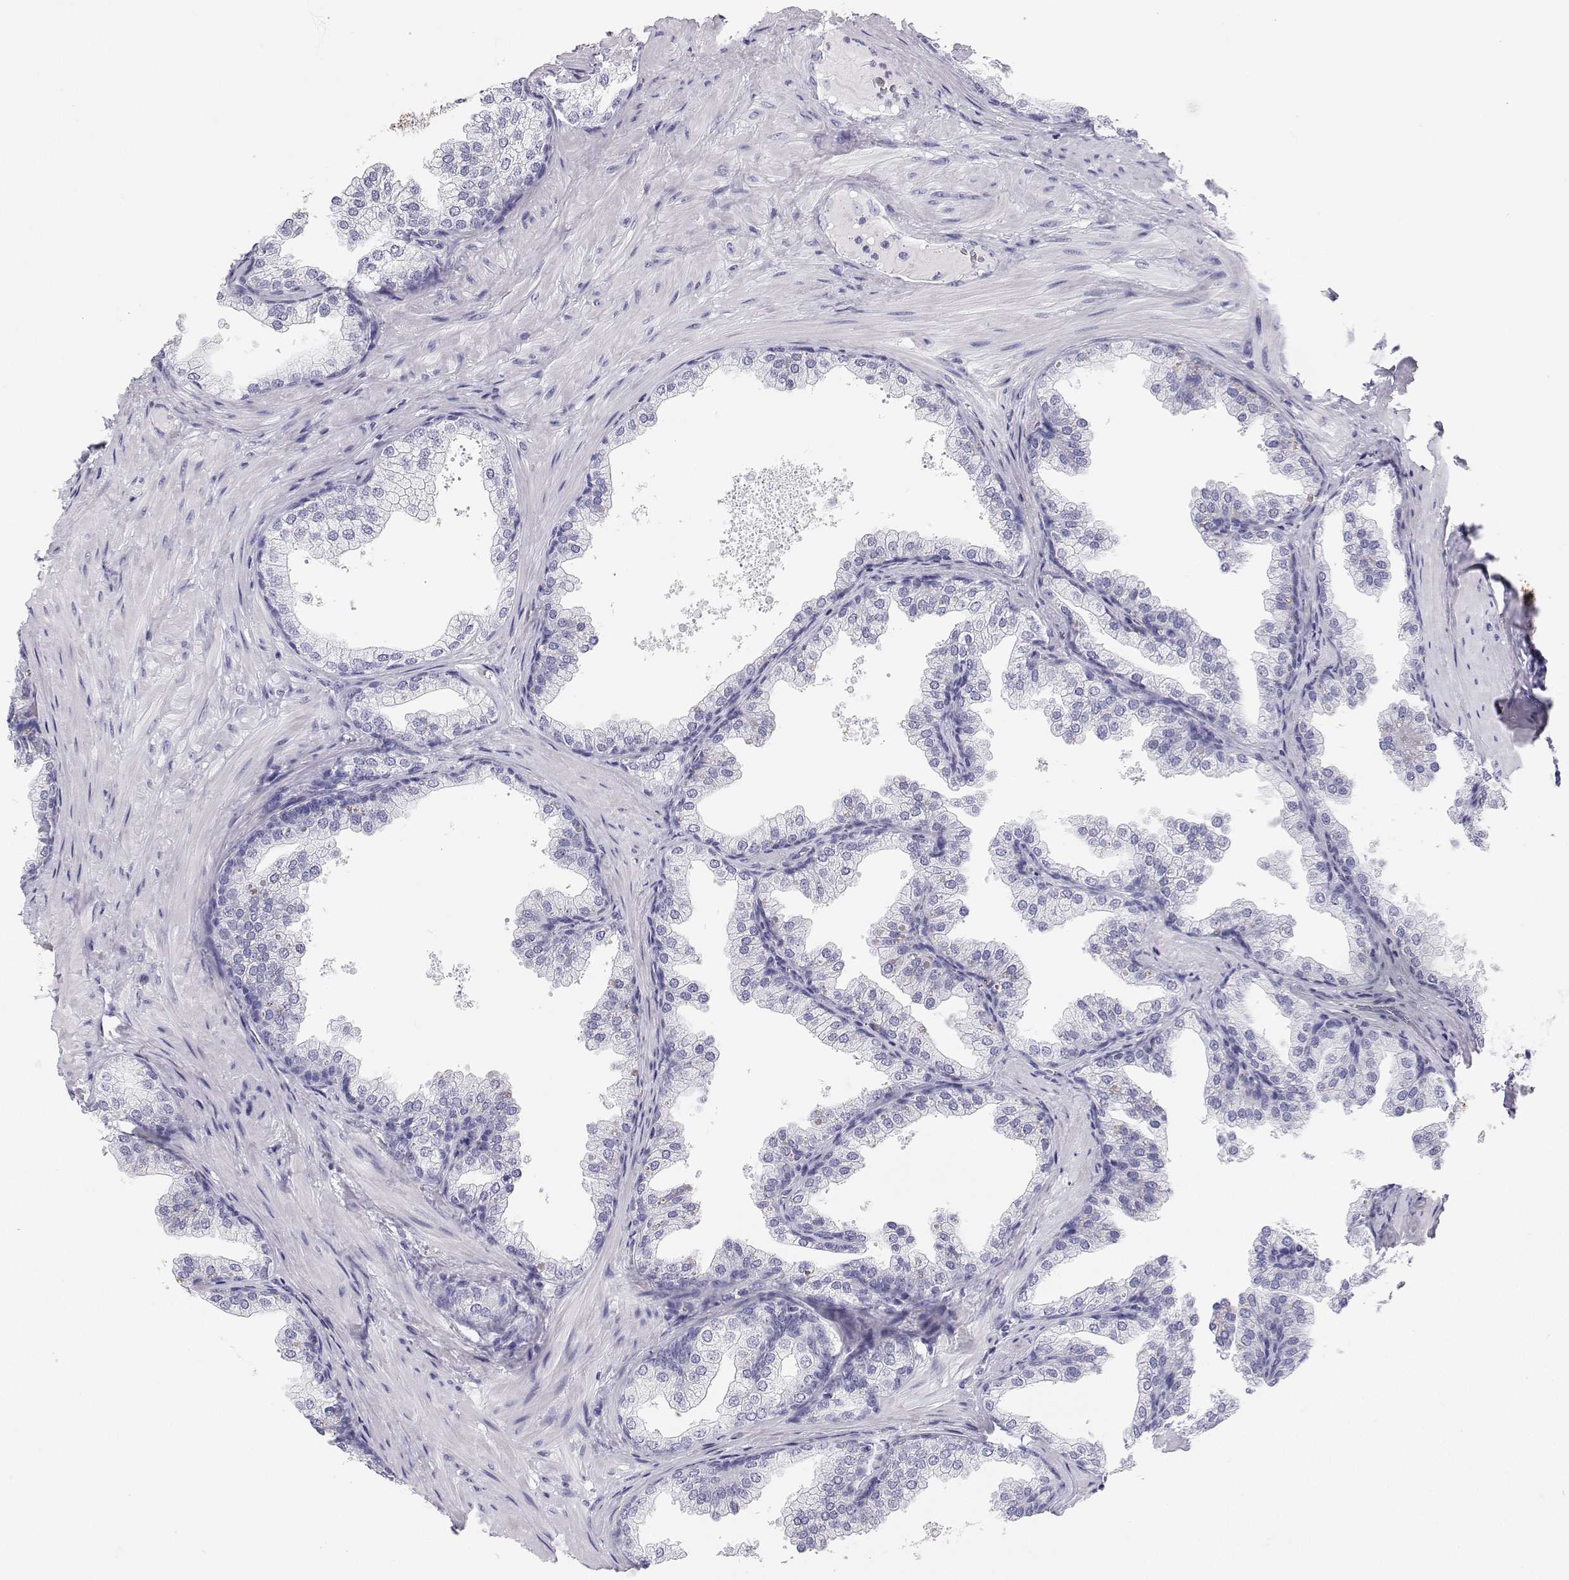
{"staining": {"intensity": "negative", "quantity": "none", "location": "none"}, "tissue": "prostate", "cell_type": "Glandular cells", "image_type": "normal", "snomed": [{"axis": "morphology", "description": "Normal tissue, NOS"}, {"axis": "topography", "description": "Prostate"}], "caption": "This is a photomicrograph of IHC staining of normal prostate, which shows no positivity in glandular cells.", "gene": "BHMT", "patient": {"sex": "male", "age": 37}}